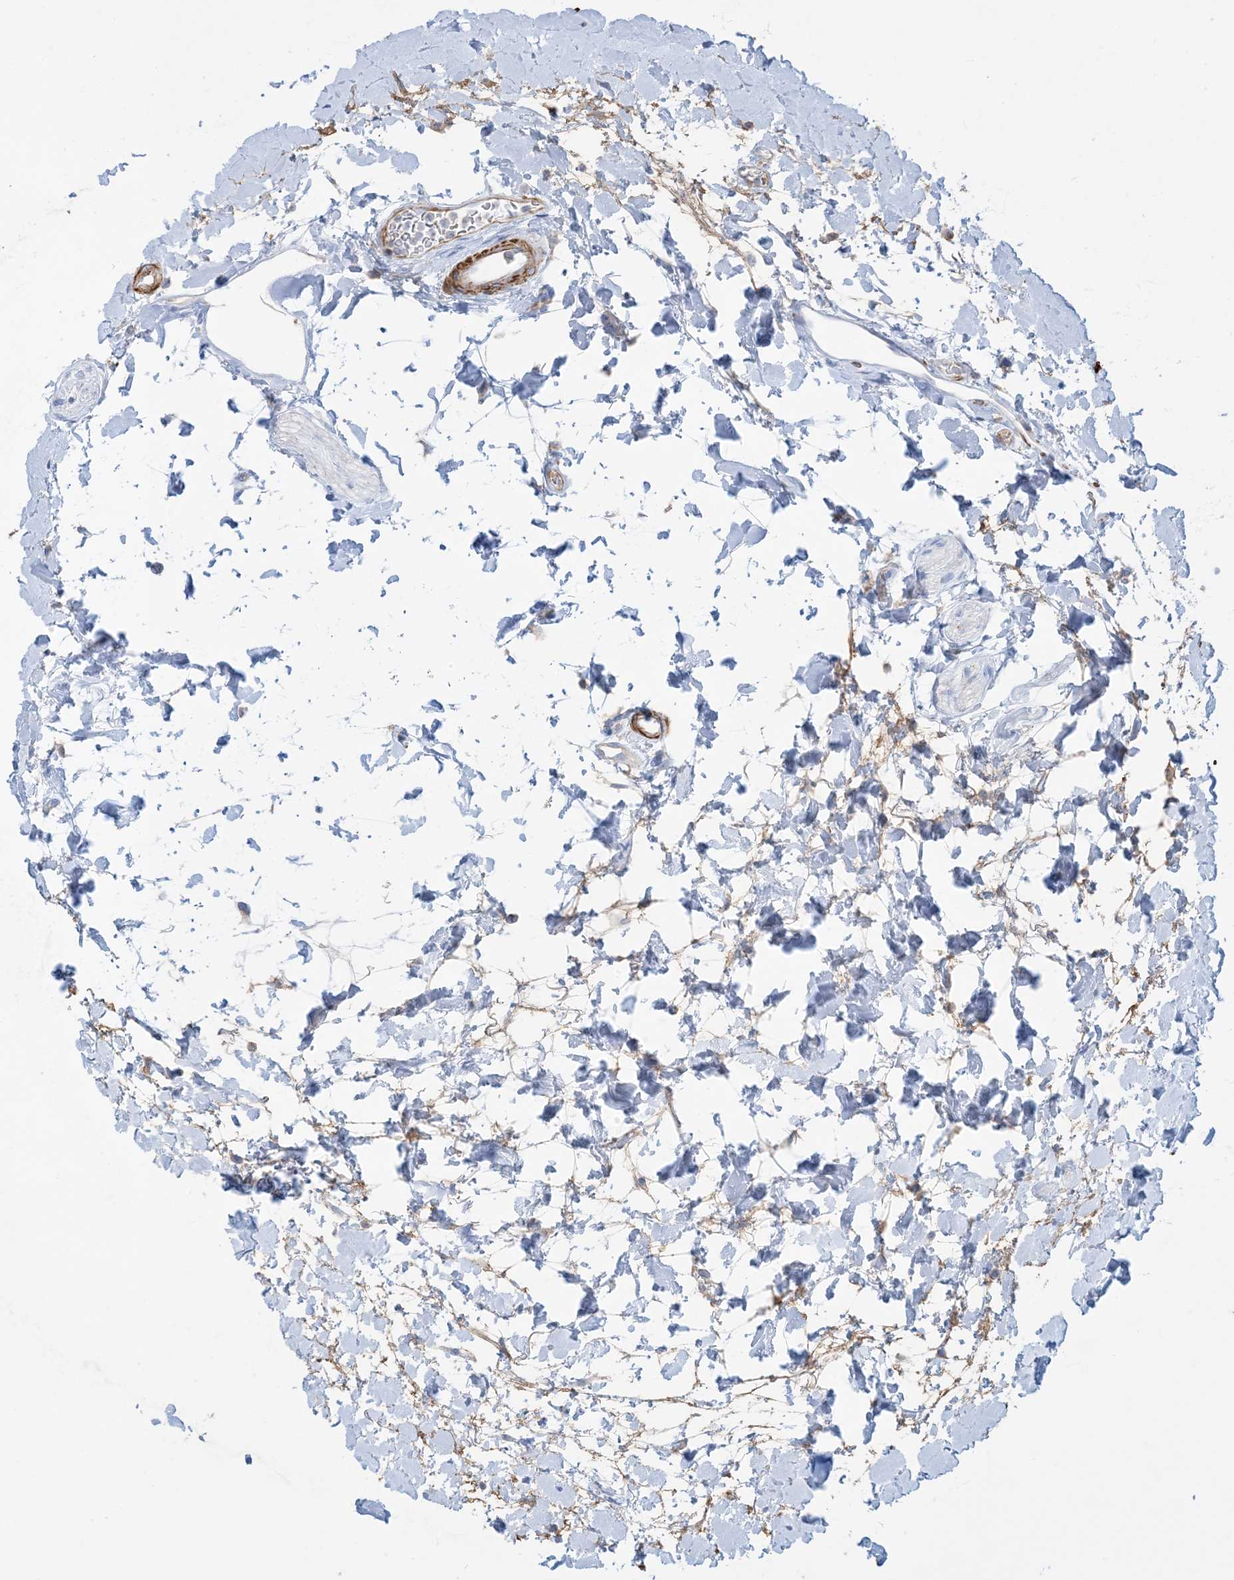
{"staining": {"intensity": "moderate", "quantity": "<25%", "location": "cytoplasmic/membranous"}, "tissue": "rectum", "cell_type": "Glandular cells", "image_type": "normal", "snomed": [{"axis": "morphology", "description": "Normal tissue, NOS"}, {"axis": "topography", "description": "Rectum"}], "caption": "This photomicrograph reveals IHC staining of benign human rectum, with low moderate cytoplasmic/membranous positivity in about <25% of glandular cells.", "gene": "GTF3C2", "patient": {"sex": "male", "age": 51}}